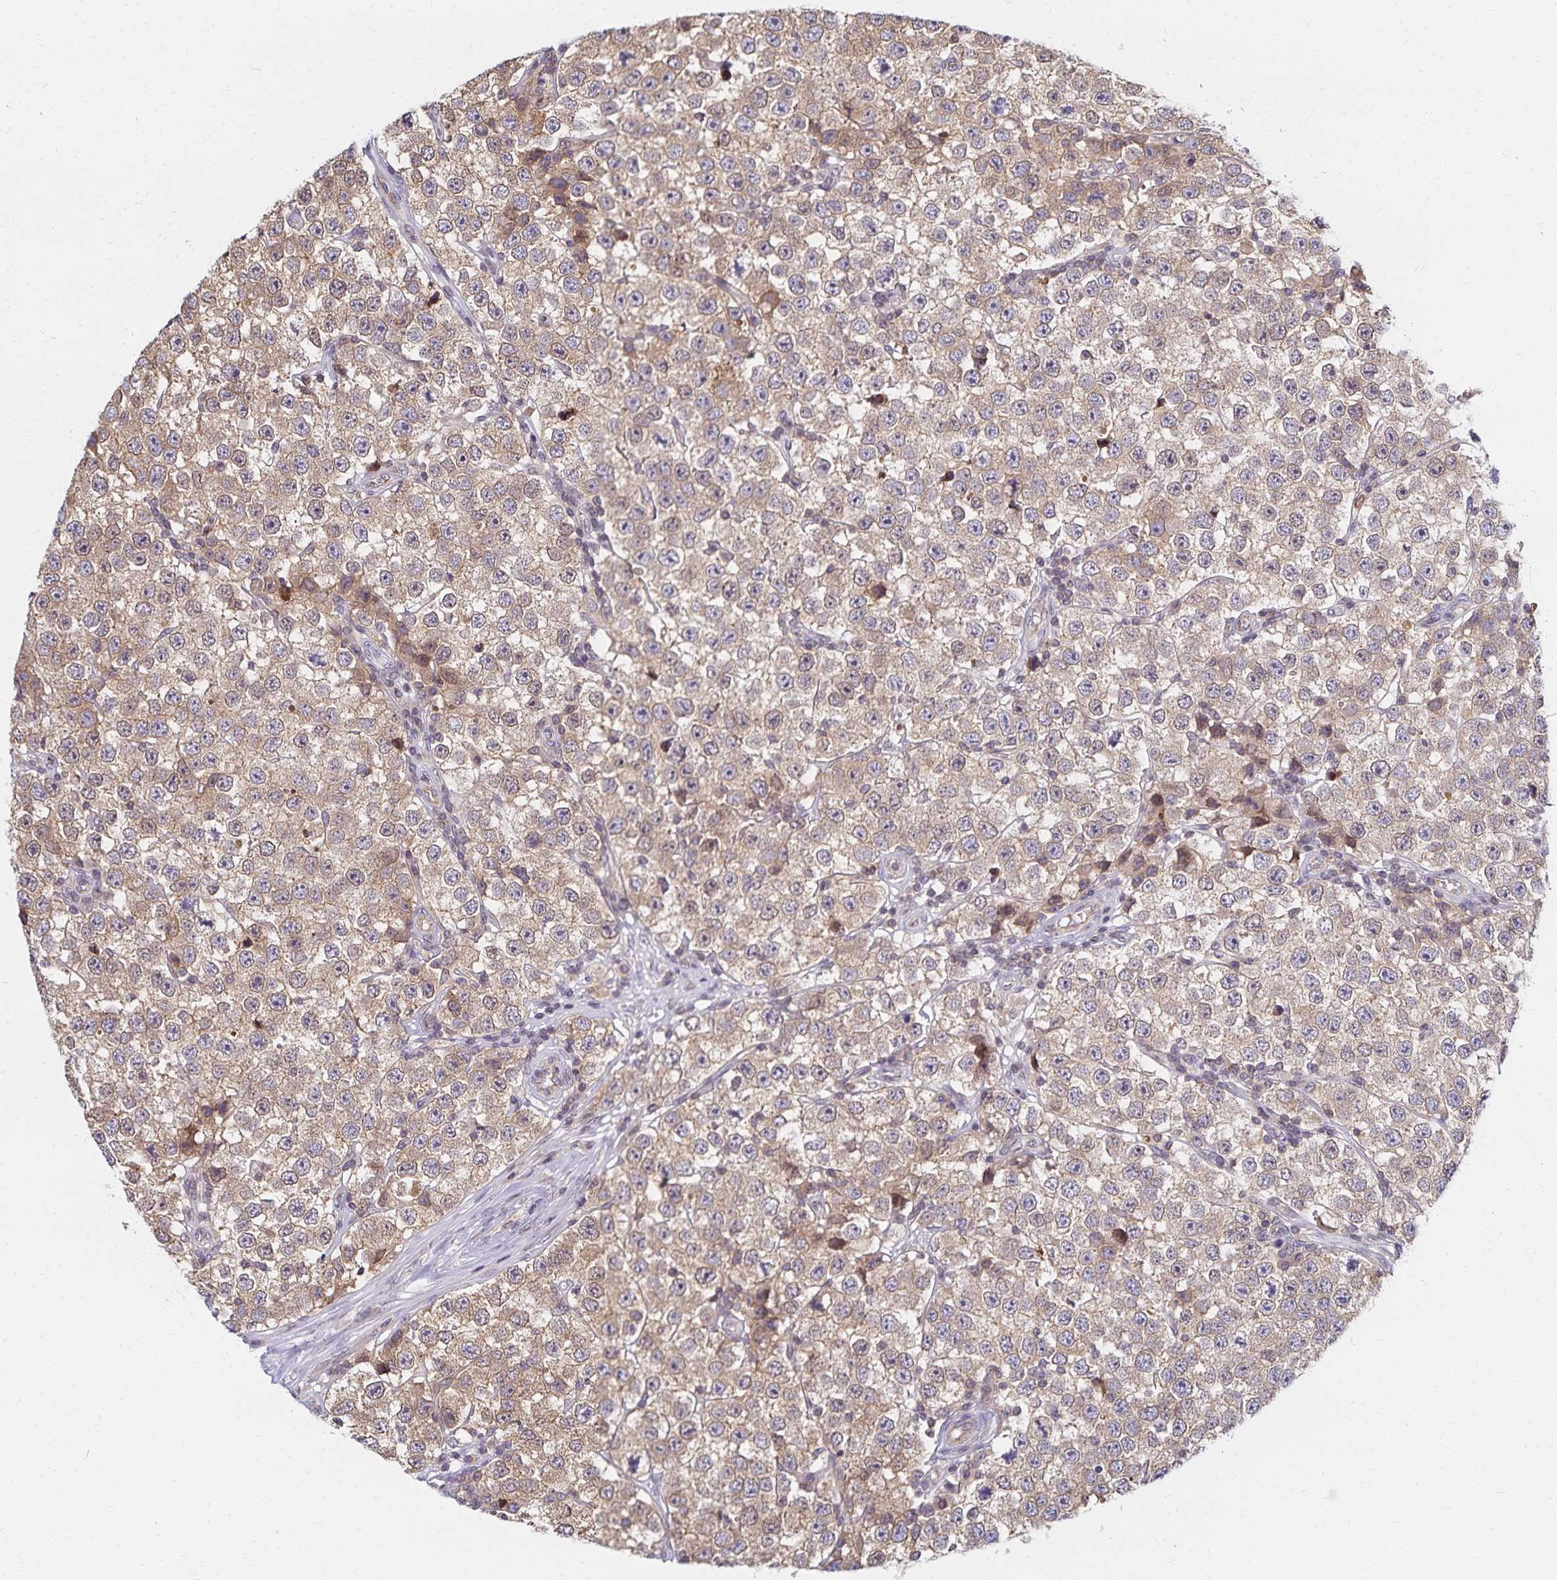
{"staining": {"intensity": "weak", "quantity": ">75%", "location": "cytoplasmic/membranous"}, "tissue": "testis cancer", "cell_type": "Tumor cells", "image_type": "cancer", "snomed": [{"axis": "morphology", "description": "Seminoma, NOS"}, {"axis": "topography", "description": "Testis"}], "caption": "Immunohistochemistry (IHC) of testis cancer (seminoma) exhibits low levels of weak cytoplasmic/membranous staining in about >75% of tumor cells.", "gene": "RAB9B", "patient": {"sex": "male", "age": 34}}